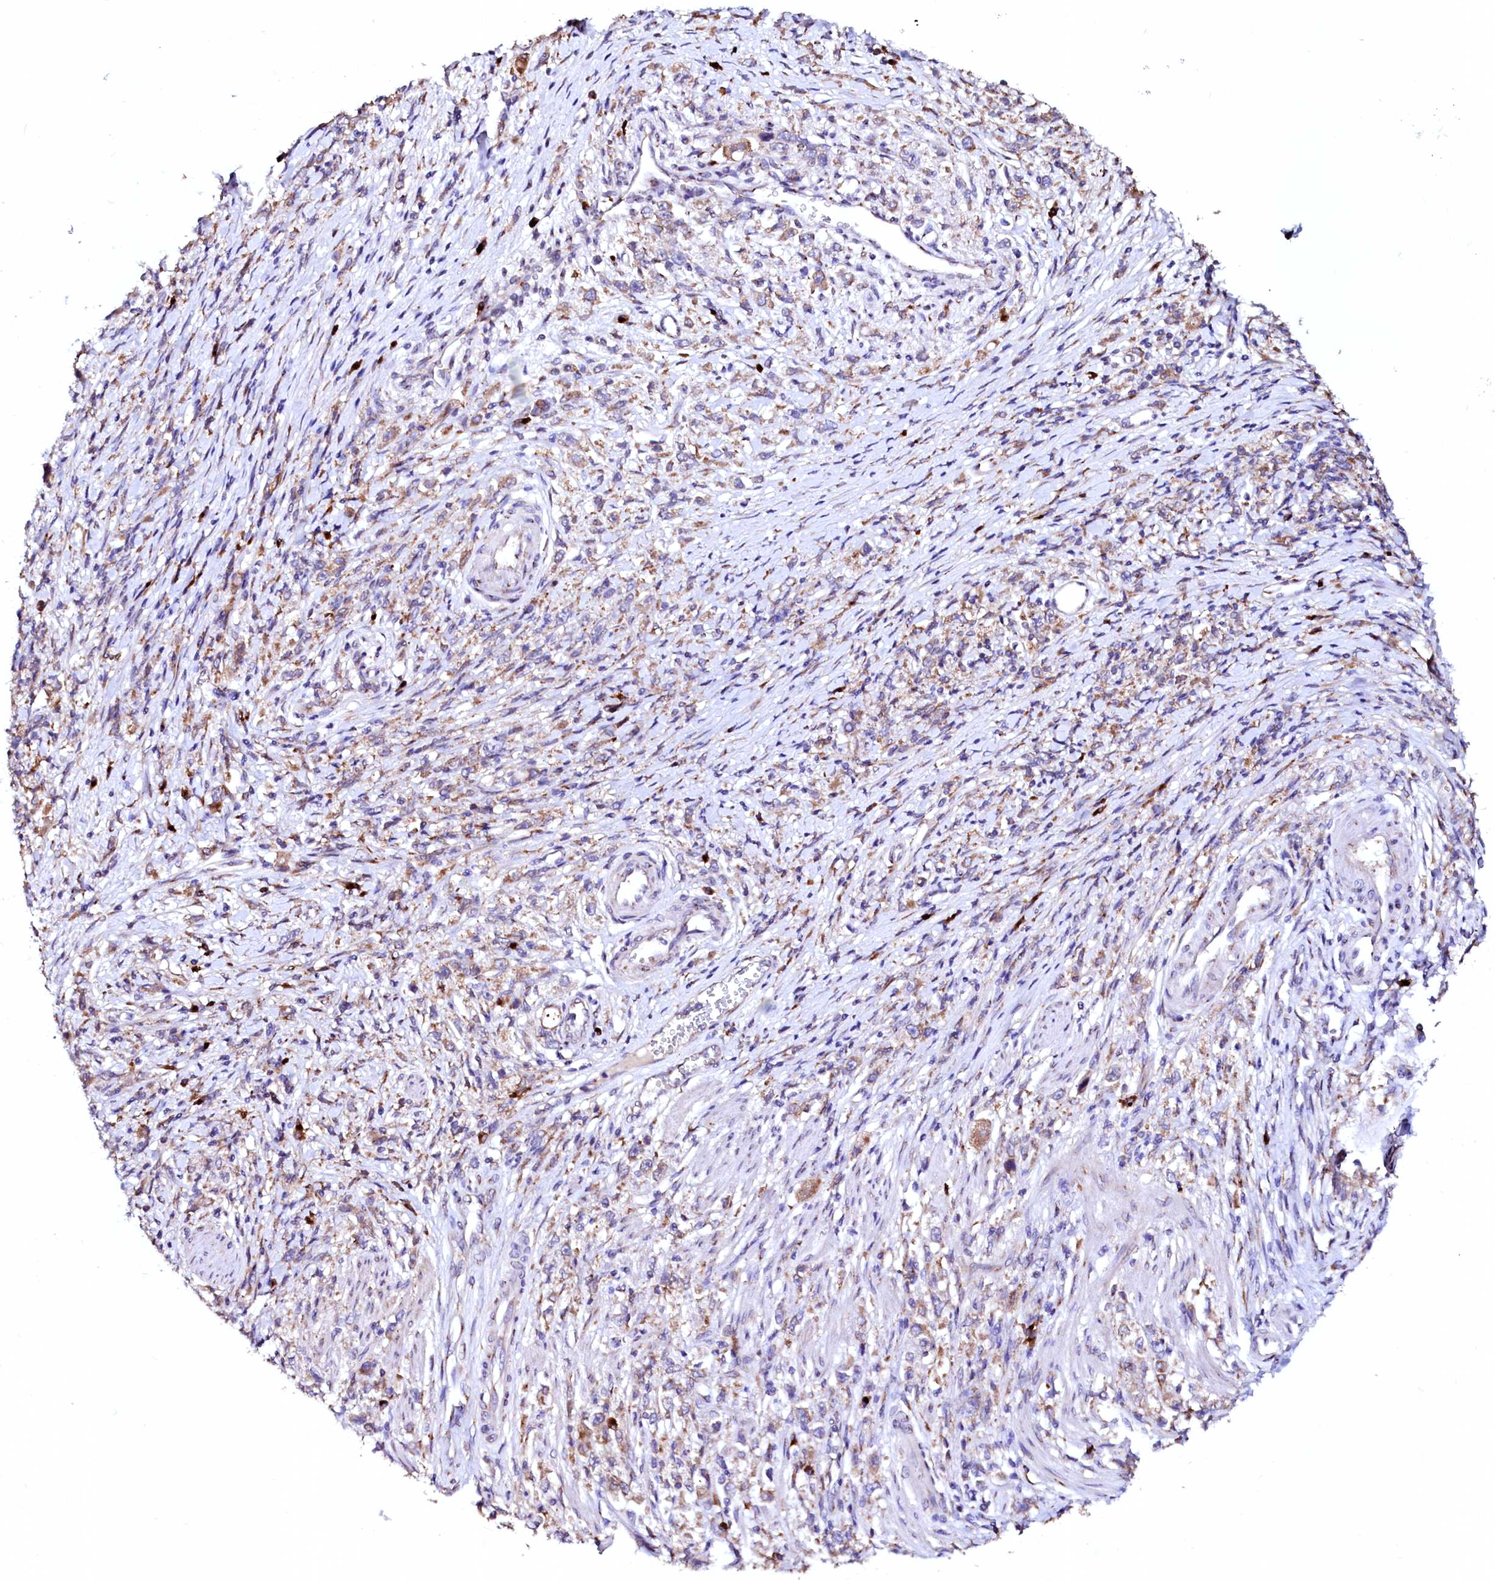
{"staining": {"intensity": "moderate", "quantity": "25%-75%", "location": "cytoplasmic/membranous"}, "tissue": "stomach cancer", "cell_type": "Tumor cells", "image_type": "cancer", "snomed": [{"axis": "morphology", "description": "Adenocarcinoma, NOS"}, {"axis": "topography", "description": "Stomach"}], "caption": "Immunohistochemistry photomicrograph of neoplastic tissue: human adenocarcinoma (stomach) stained using immunohistochemistry (IHC) demonstrates medium levels of moderate protein expression localized specifically in the cytoplasmic/membranous of tumor cells, appearing as a cytoplasmic/membranous brown color.", "gene": "LMAN1", "patient": {"sex": "female", "age": 59}}